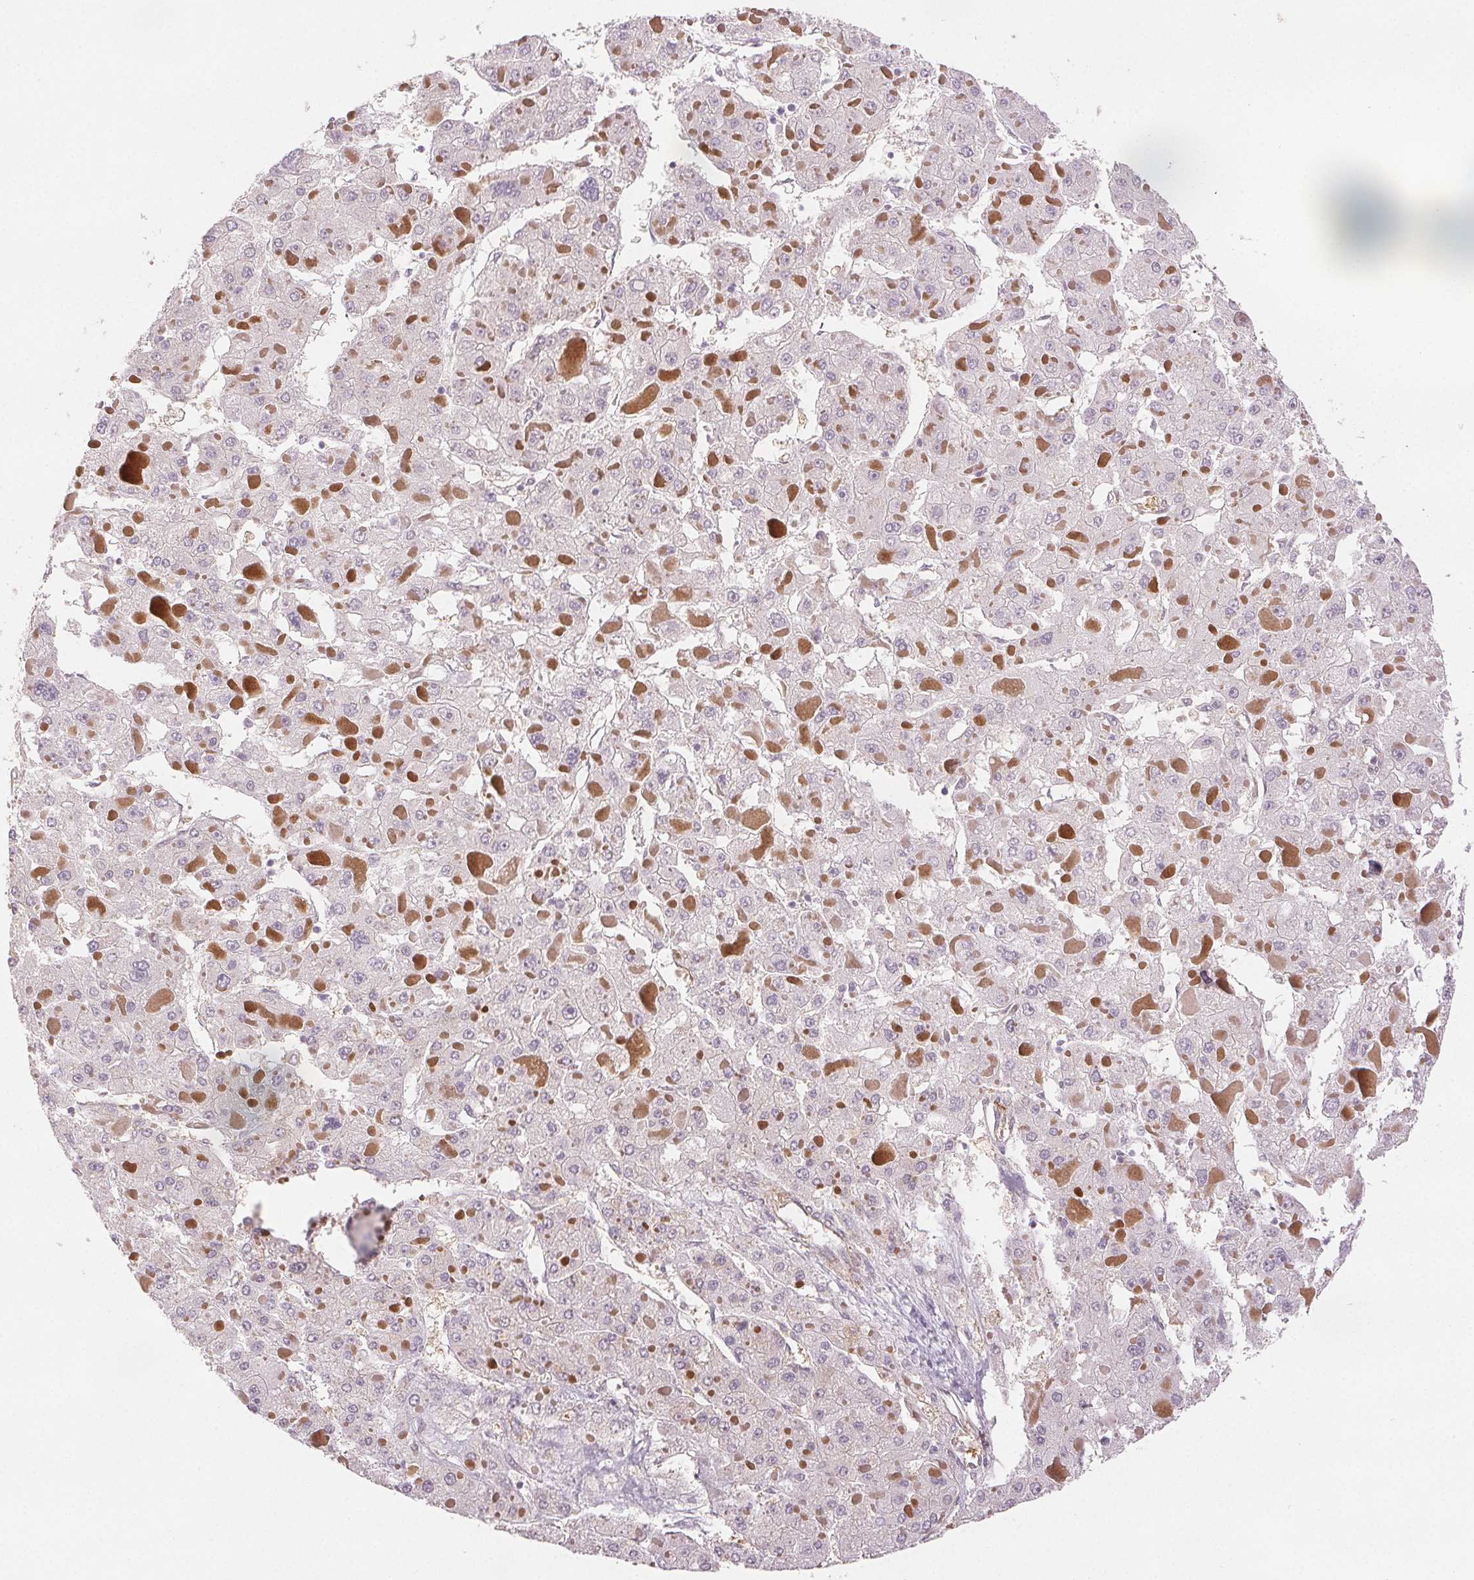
{"staining": {"intensity": "negative", "quantity": "none", "location": "none"}, "tissue": "liver cancer", "cell_type": "Tumor cells", "image_type": "cancer", "snomed": [{"axis": "morphology", "description": "Carcinoma, Hepatocellular, NOS"}, {"axis": "topography", "description": "Liver"}], "caption": "Immunohistochemistry photomicrograph of neoplastic tissue: liver cancer (hepatocellular carcinoma) stained with DAB displays no significant protein expression in tumor cells.", "gene": "DIAPH2", "patient": {"sex": "female", "age": 73}}